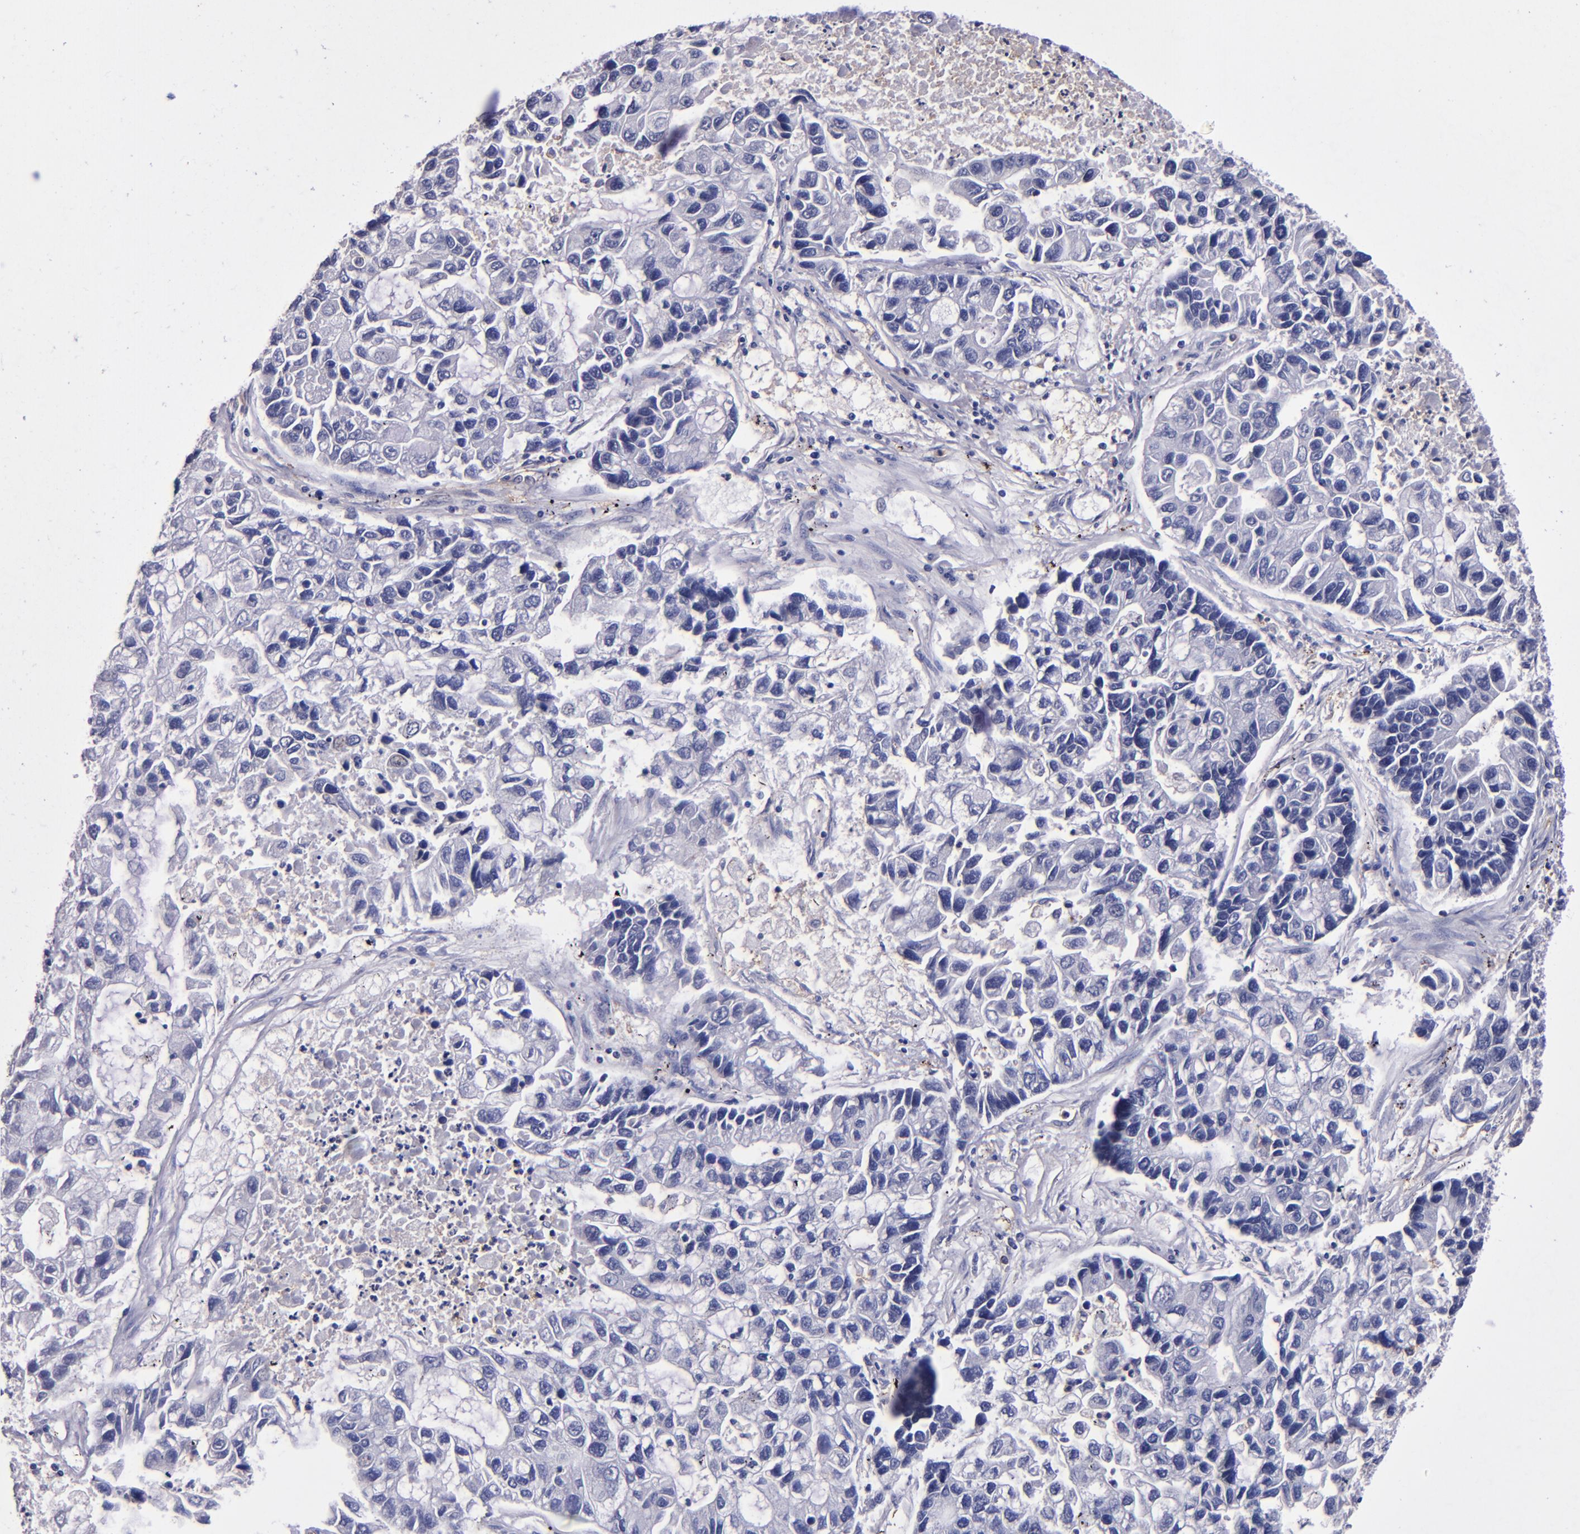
{"staining": {"intensity": "negative", "quantity": "none", "location": "none"}, "tissue": "lung cancer", "cell_type": "Tumor cells", "image_type": "cancer", "snomed": [{"axis": "morphology", "description": "Adenocarcinoma, NOS"}, {"axis": "topography", "description": "Lung"}], "caption": "This image is of lung adenocarcinoma stained with immunohistochemistry to label a protein in brown with the nuclei are counter-stained blue. There is no expression in tumor cells.", "gene": "SIRPA", "patient": {"sex": "female", "age": 51}}